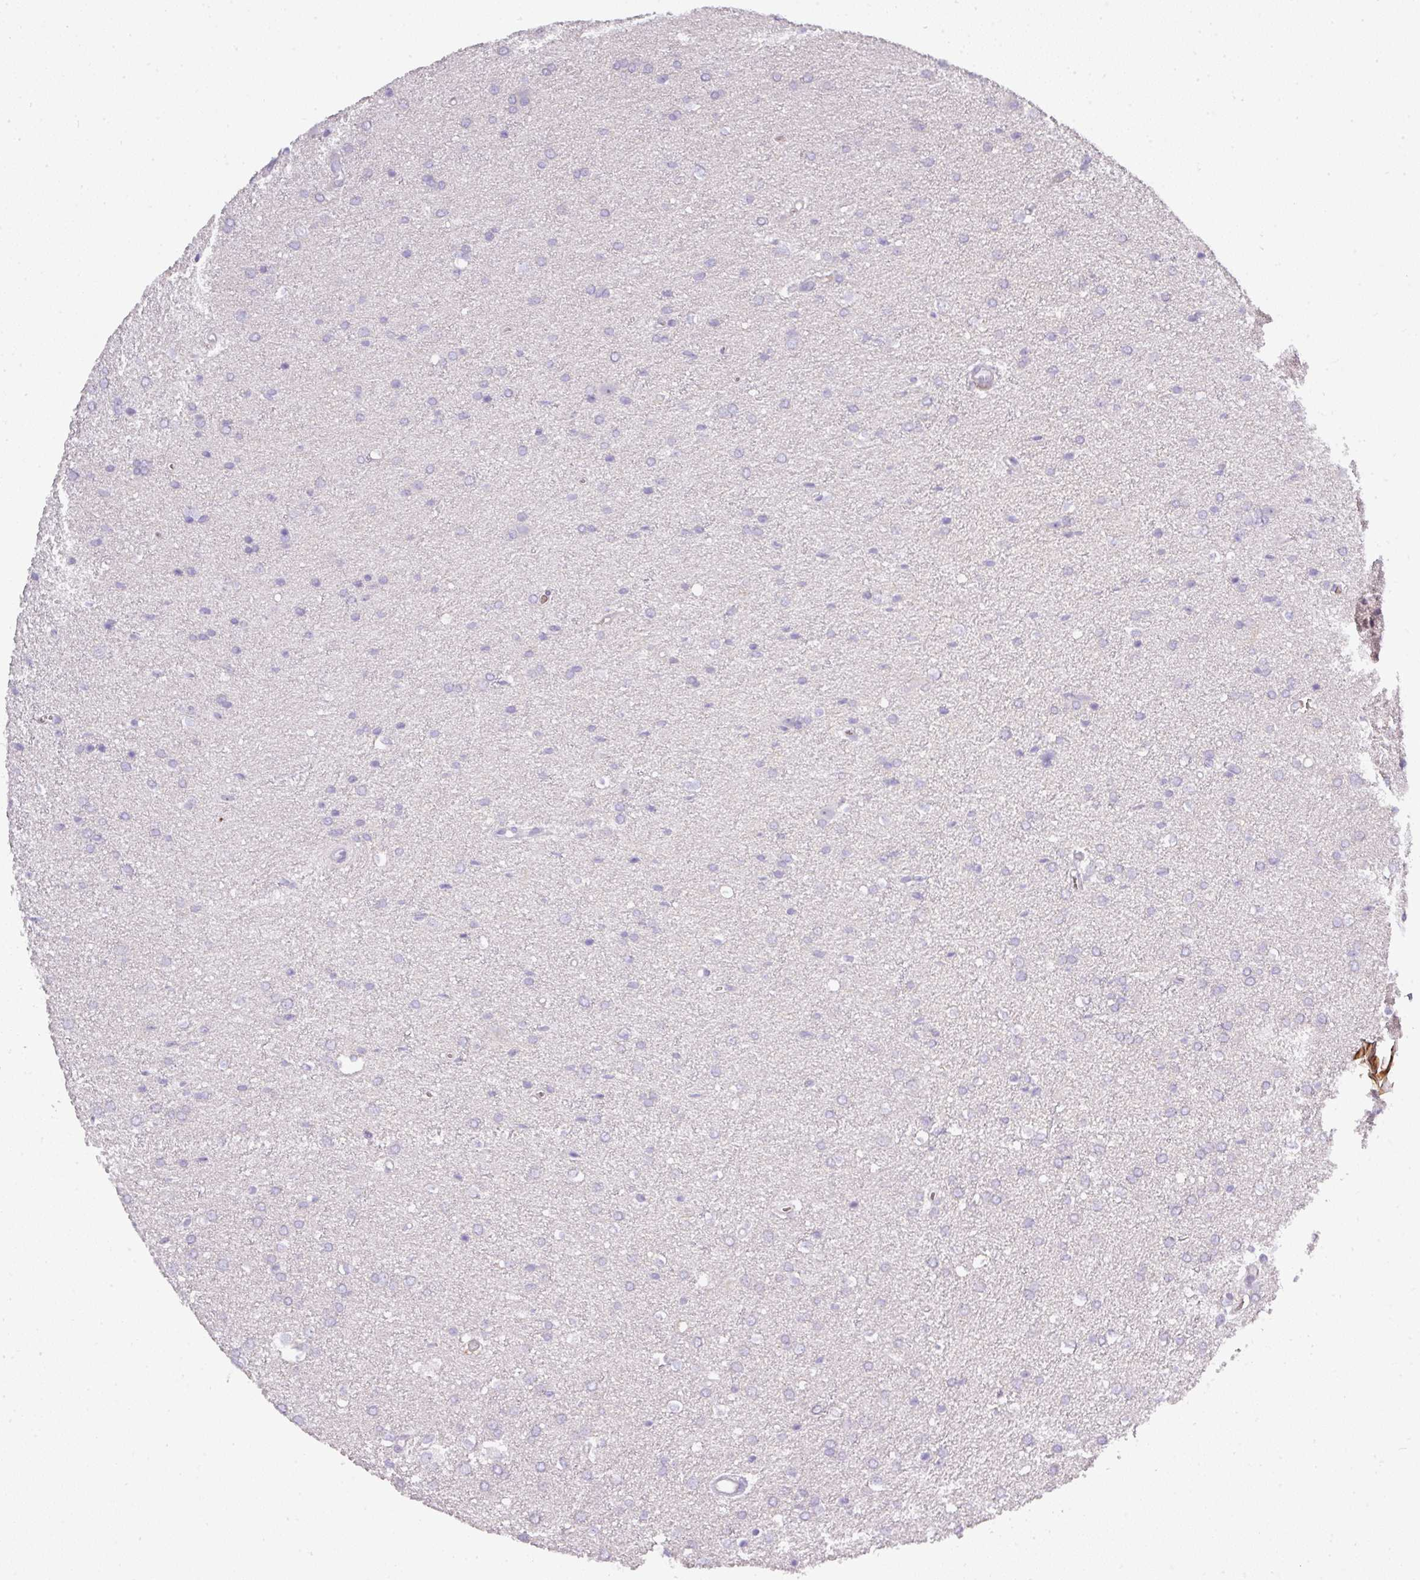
{"staining": {"intensity": "negative", "quantity": "none", "location": "none"}, "tissue": "glioma", "cell_type": "Tumor cells", "image_type": "cancer", "snomed": [{"axis": "morphology", "description": "Glioma, malignant, Low grade"}, {"axis": "topography", "description": "Brain"}], "caption": "This is an IHC image of glioma. There is no expression in tumor cells.", "gene": "ATP6V1F", "patient": {"sex": "female", "age": 34}}